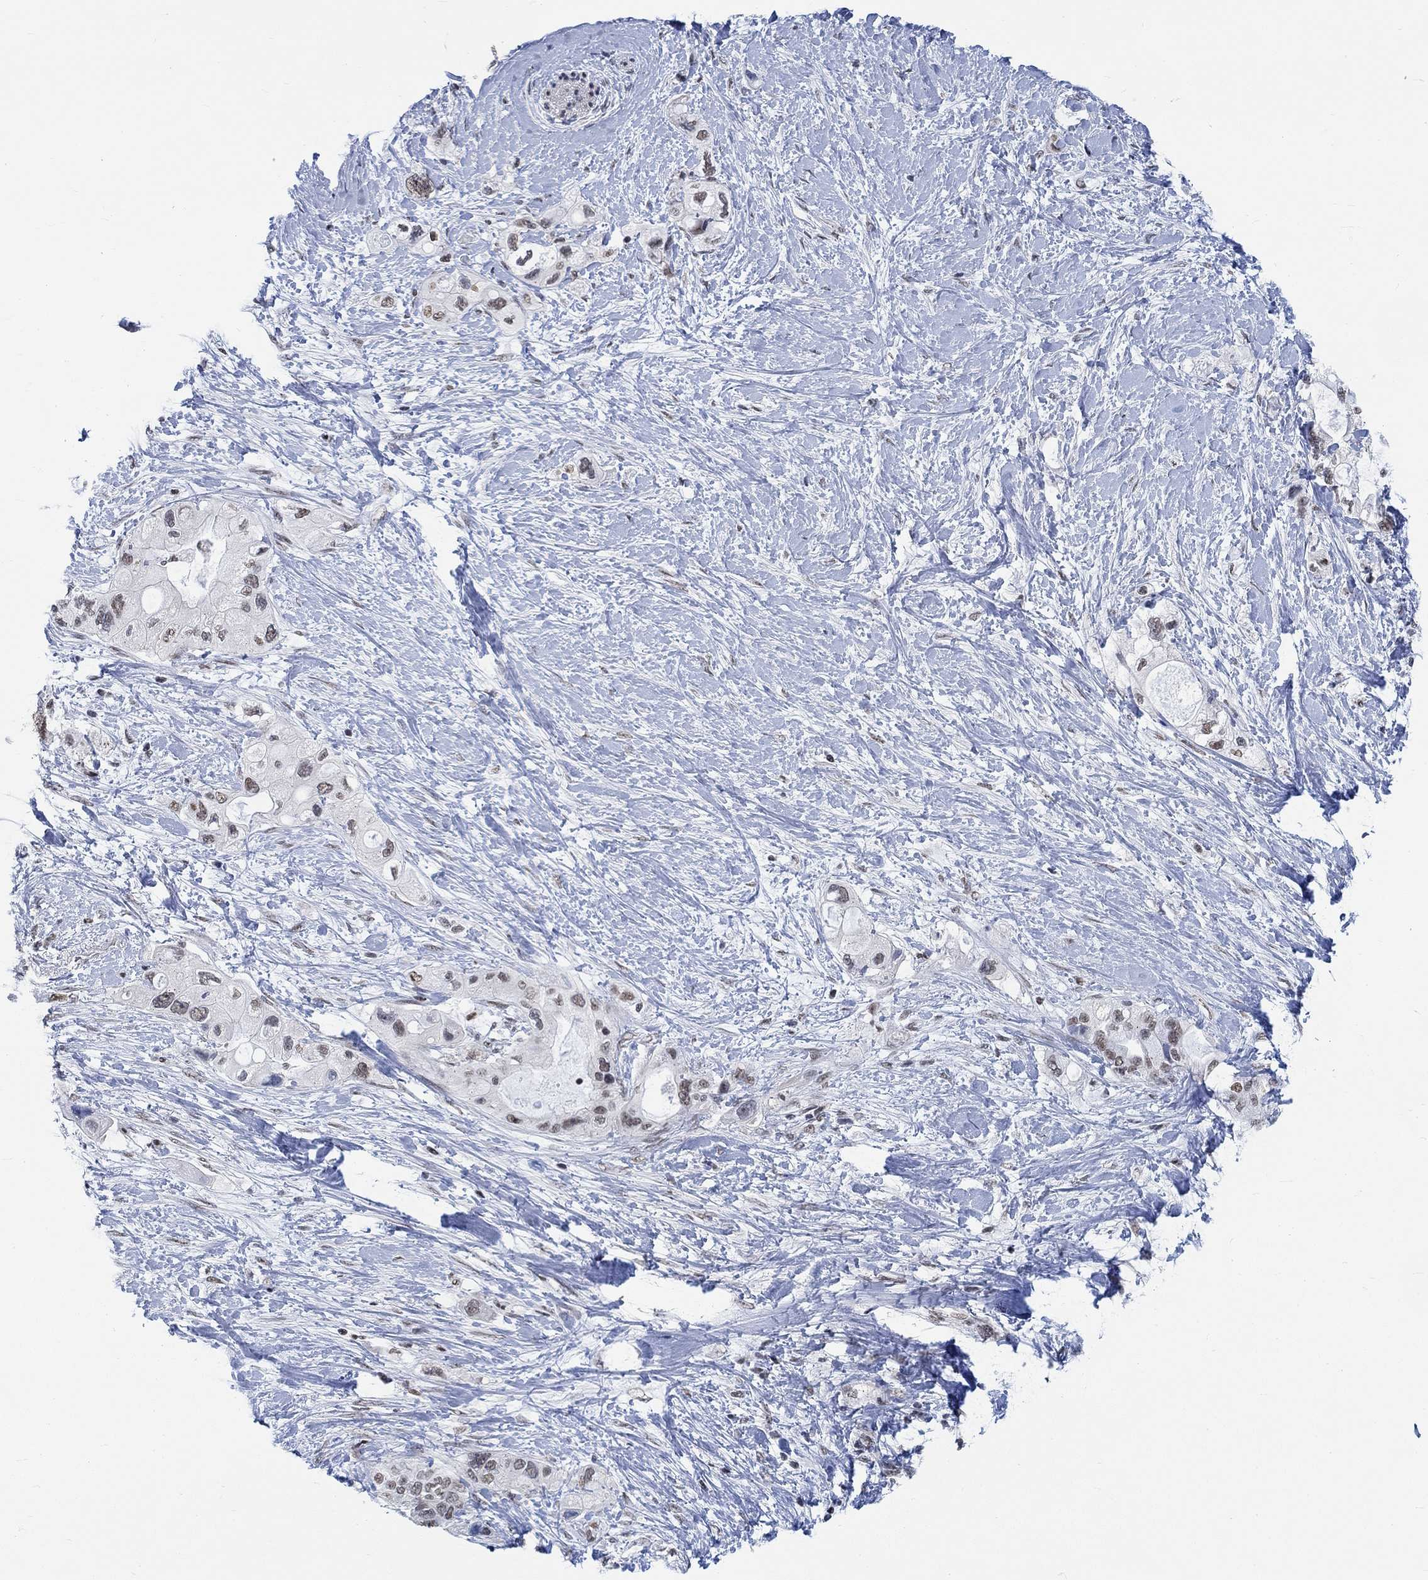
{"staining": {"intensity": "strong", "quantity": "<25%", "location": "cytoplasmic/membranous"}, "tissue": "pancreatic cancer", "cell_type": "Tumor cells", "image_type": "cancer", "snomed": [{"axis": "morphology", "description": "Adenocarcinoma, NOS"}, {"axis": "topography", "description": "Pancreas"}], "caption": "IHC micrograph of human adenocarcinoma (pancreatic) stained for a protein (brown), which exhibits medium levels of strong cytoplasmic/membranous staining in approximately <25% of tumor cells.", "gene": "KCNH8", "patient": {"sex": "female", "age": 56}}